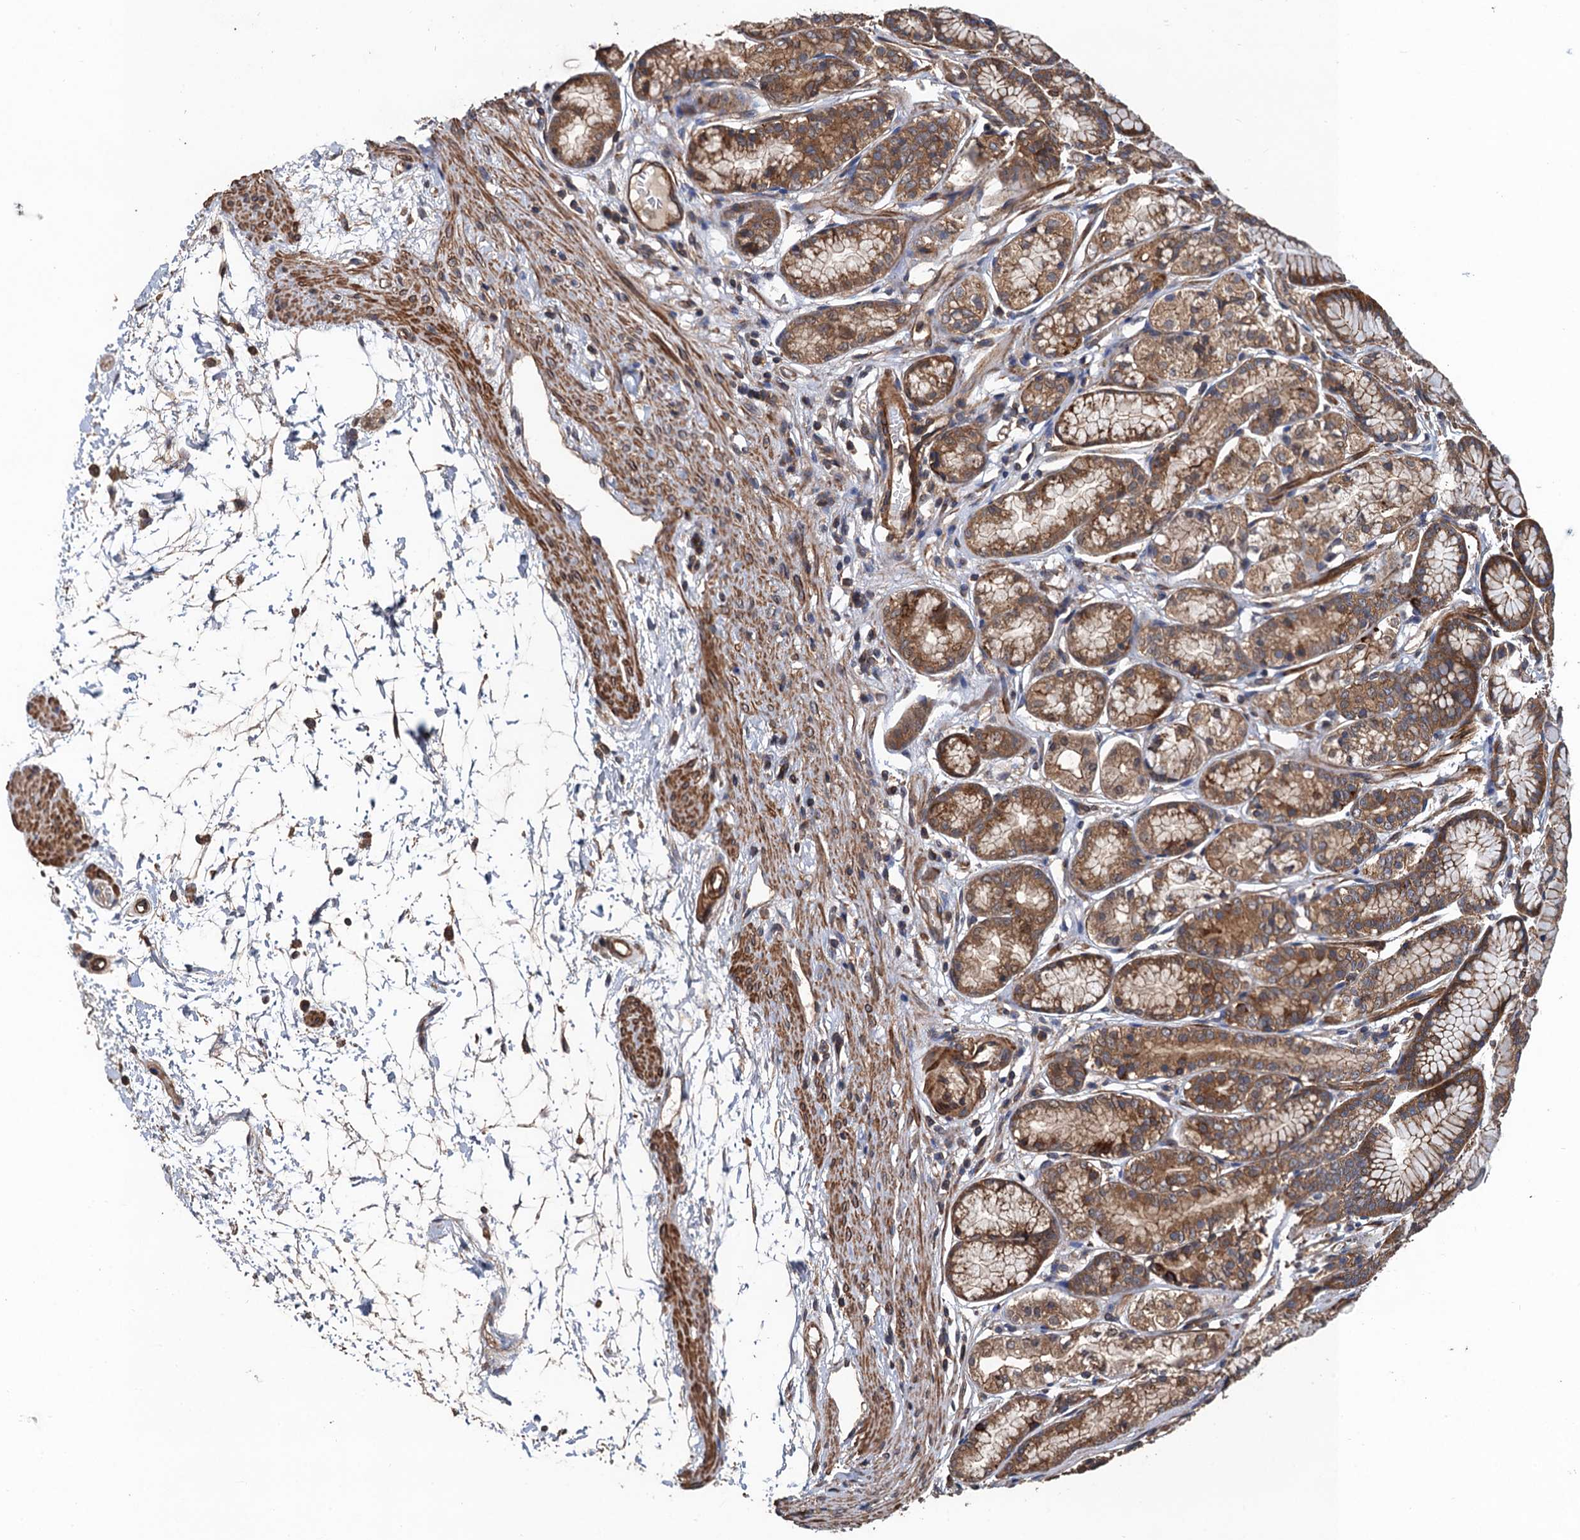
{"staining": {"intensity": "strong", "quantity": ">75%", "location": "cytoplasmic/membranous"}, "tissue": "stomach", "cell_type": "Glandular cells", "image_type": "normal", "snomed": [{"axis": "morphology", "description": "Normal tissue, NOS"}, {"axis": "morphology", "description": "Adenocarcinoma, NOS"}, {"axis": "morphology", "description": "Adenocarcinoma, High grade"}, {"axis": "topography", "description": "Stomach, upper"}, {"axis": "topography", "description": "Stomach"}], "caption": "Protein expression analysis of benign stomach shows strong cytoplasmic/membranous staining in about >75% of glandular cells.", "gene": "PPP4R1", "patient": {"sex": "female", "age": 65}}